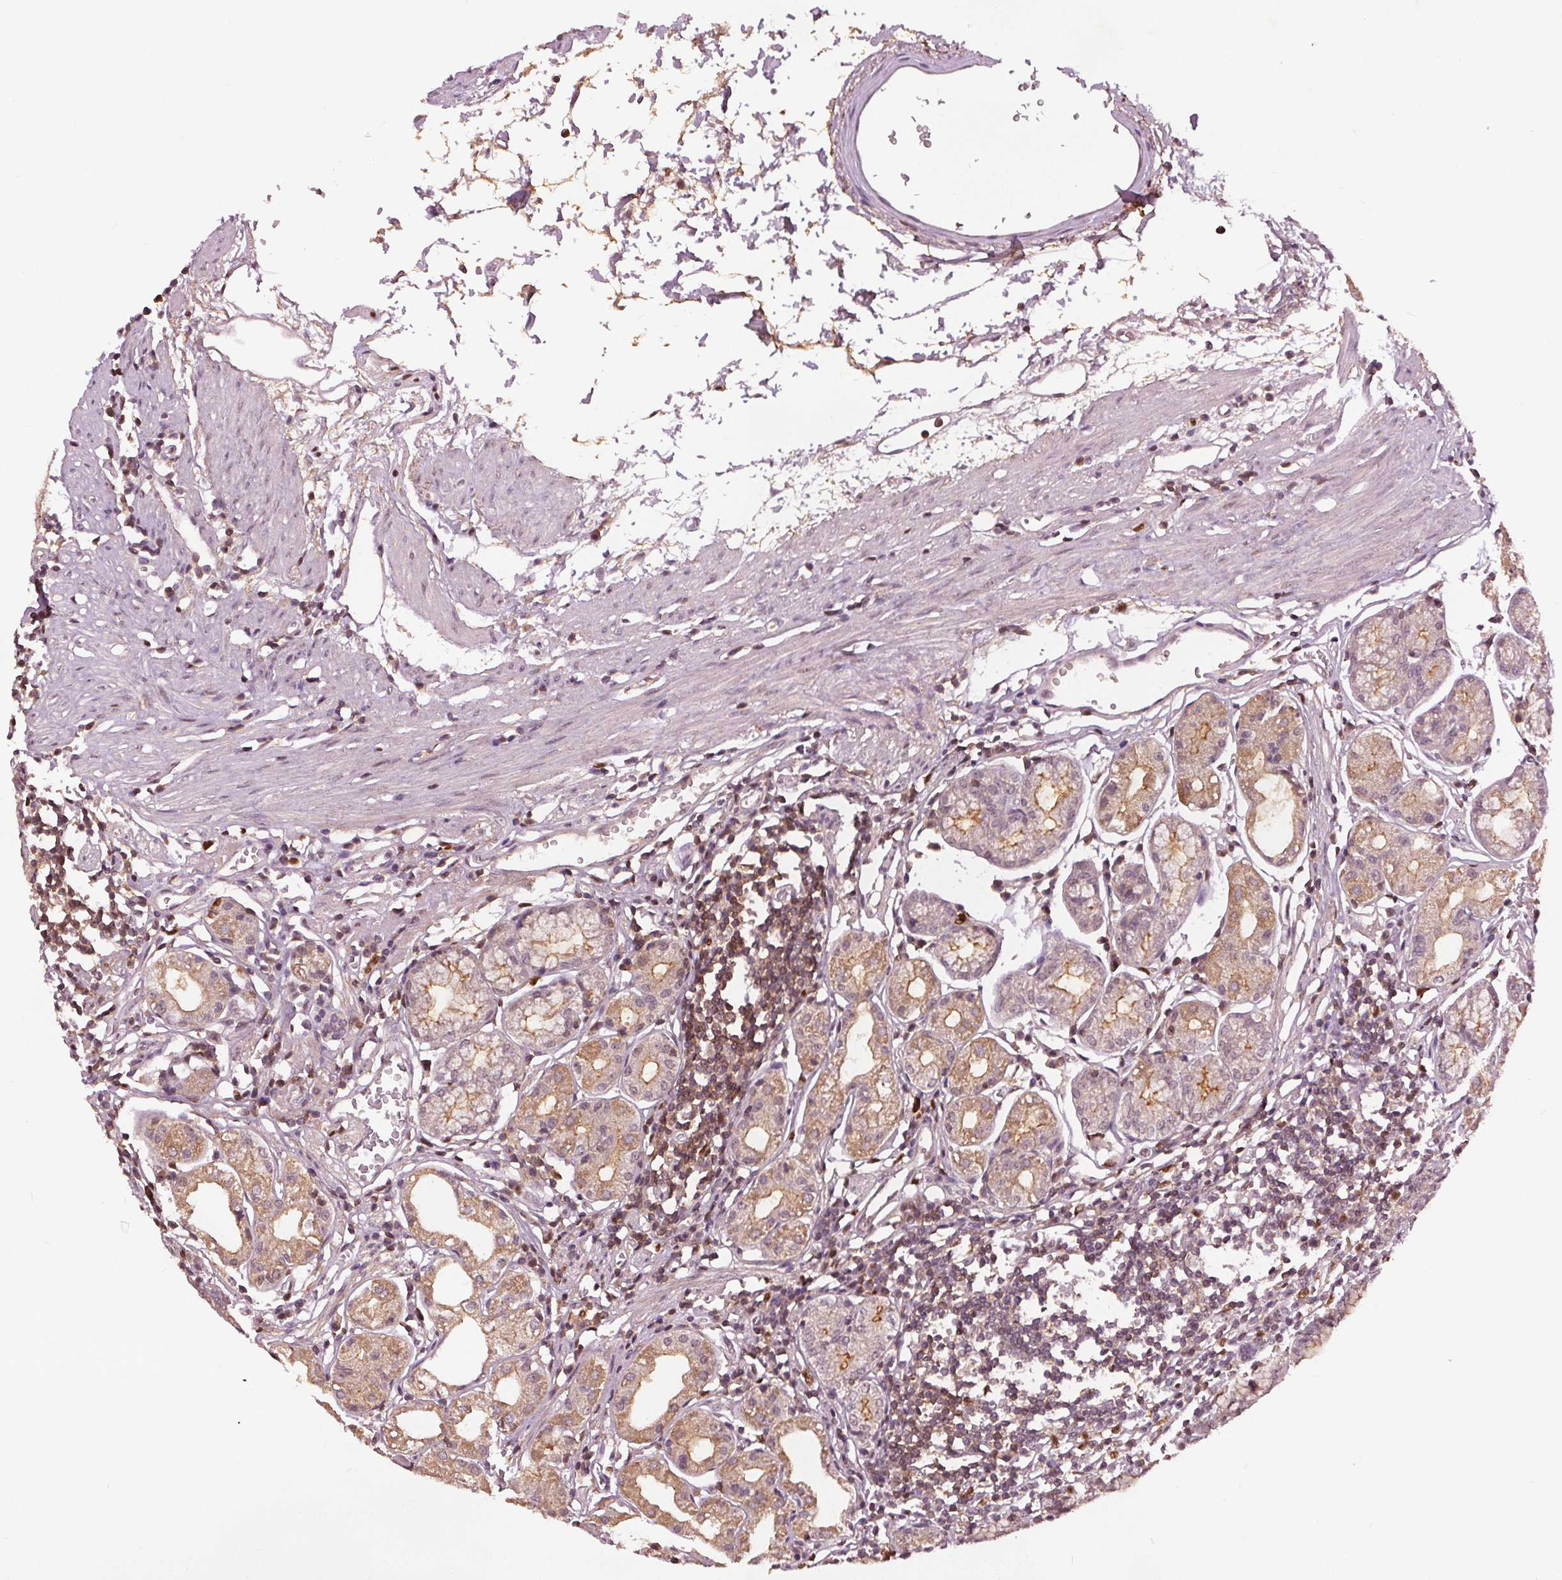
{"staining": {"intensity": "moderate", "quantity": "25%-75%", "location": "cytoplasmic/membranous"}, "tissue": "stomach", "cell_type": "Glandular cells", "image_type": "normal", "snomed": [{"axis": "morphology", "description": "Normal tissue, NOS"}, {"axis": "topography", "description": "Stomach"}], "caption": "Immunohistochemistry (DAB) staining of unremarkable human stomach reveals moderate cytoplasmic/membranous protein staining in about 25%-75% of glandular cells.", "gene": "DDX11", "patient": {"sex": "male", "age": 55}}